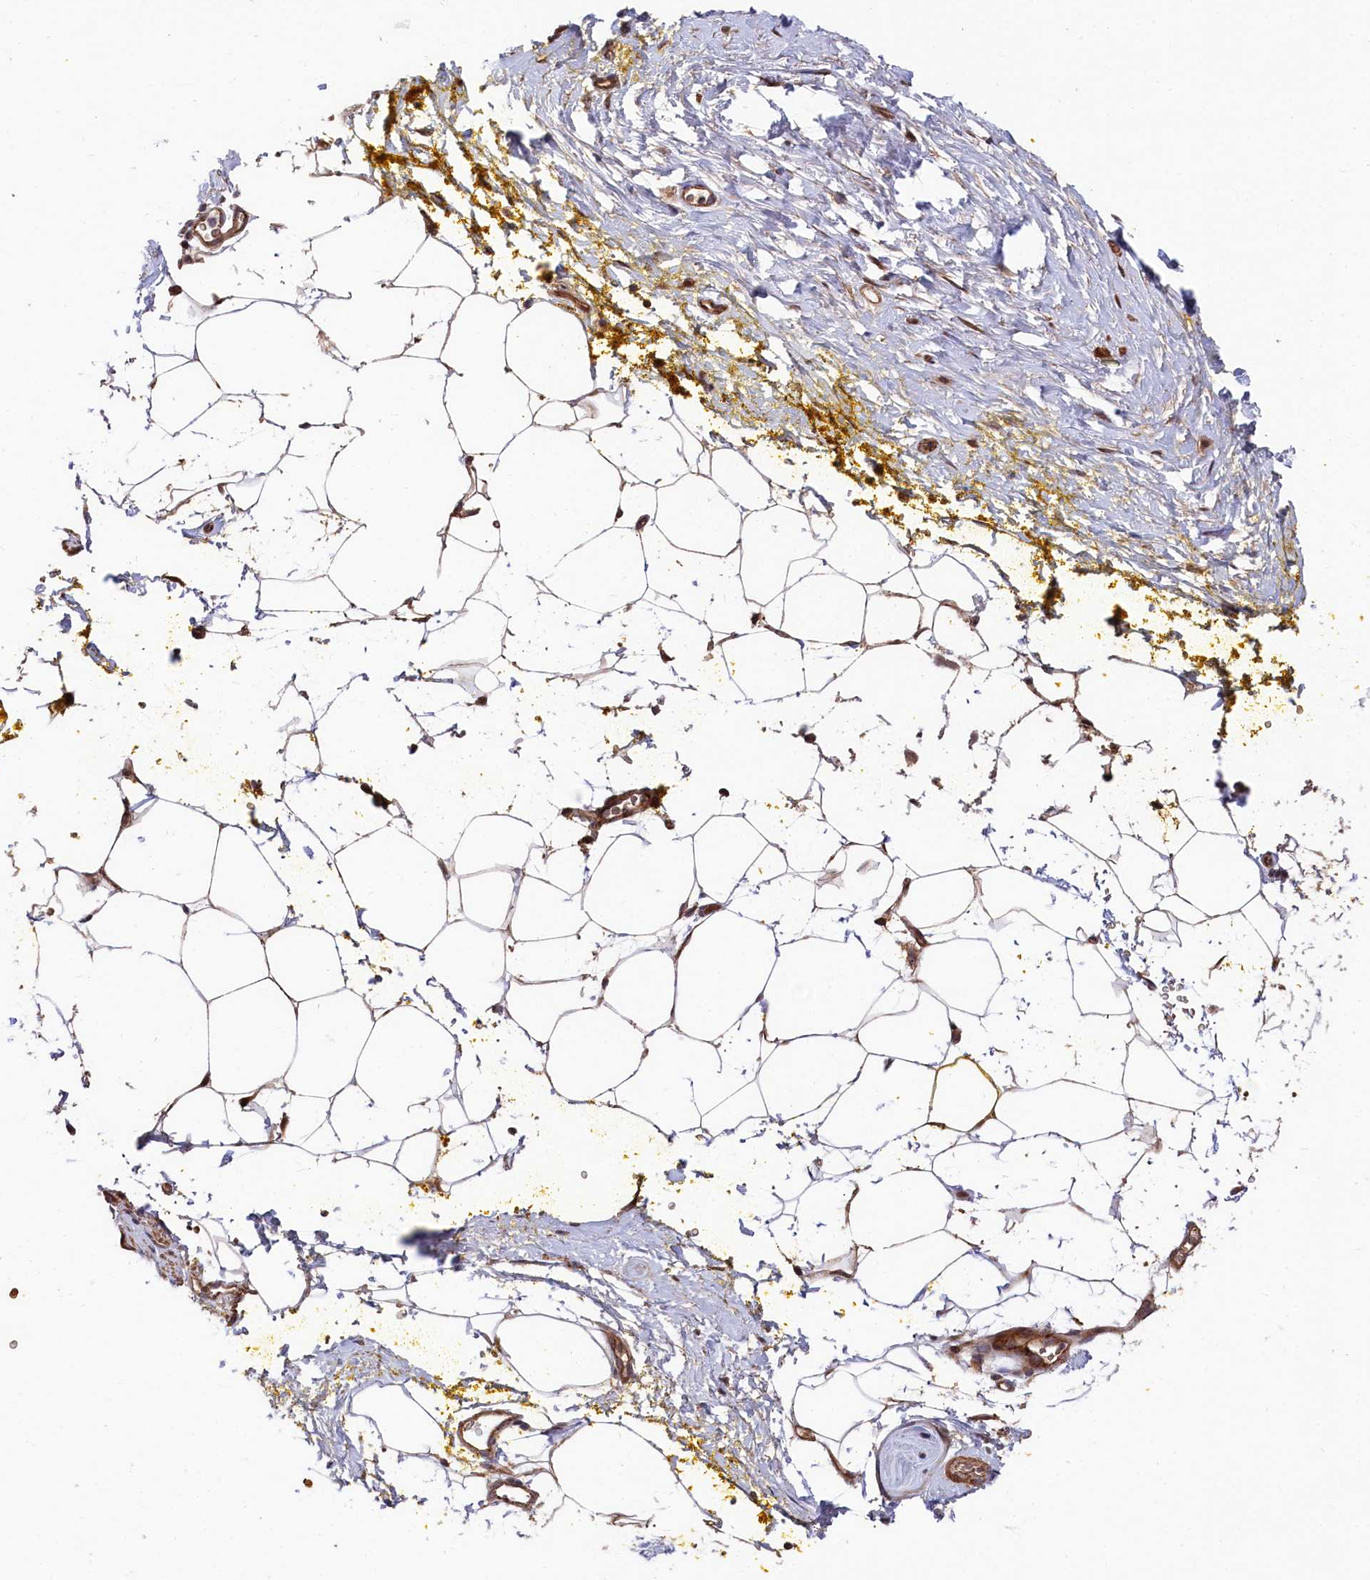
{"staining": {"intensity": "strong", "quantity": ">75%", "location": "cytoplasmic/membranous"}, "tissue": "adipose tissue", "cell_type": "Adipocytes", "image_type": "normal", "snomed": [{"axis": "morphology", "description": "Normal tissue, NOS"}, {"axis": "morphology", "description": "Adenocarcinoma, Low grade"}, {"axis": "topography", "description": "Prostate"}, {"axis": "topography", "description": "Peripheral nerve tissue"}], "caption": "Immunohistochemical staining of normal adipose tissue demonstrates high levels of strong cytoplasmic/membranous positivity in approximately >75% of adipocytes.", "gene": "TNKS1BP1", "patient": {"sex": "male", "age": 63}}